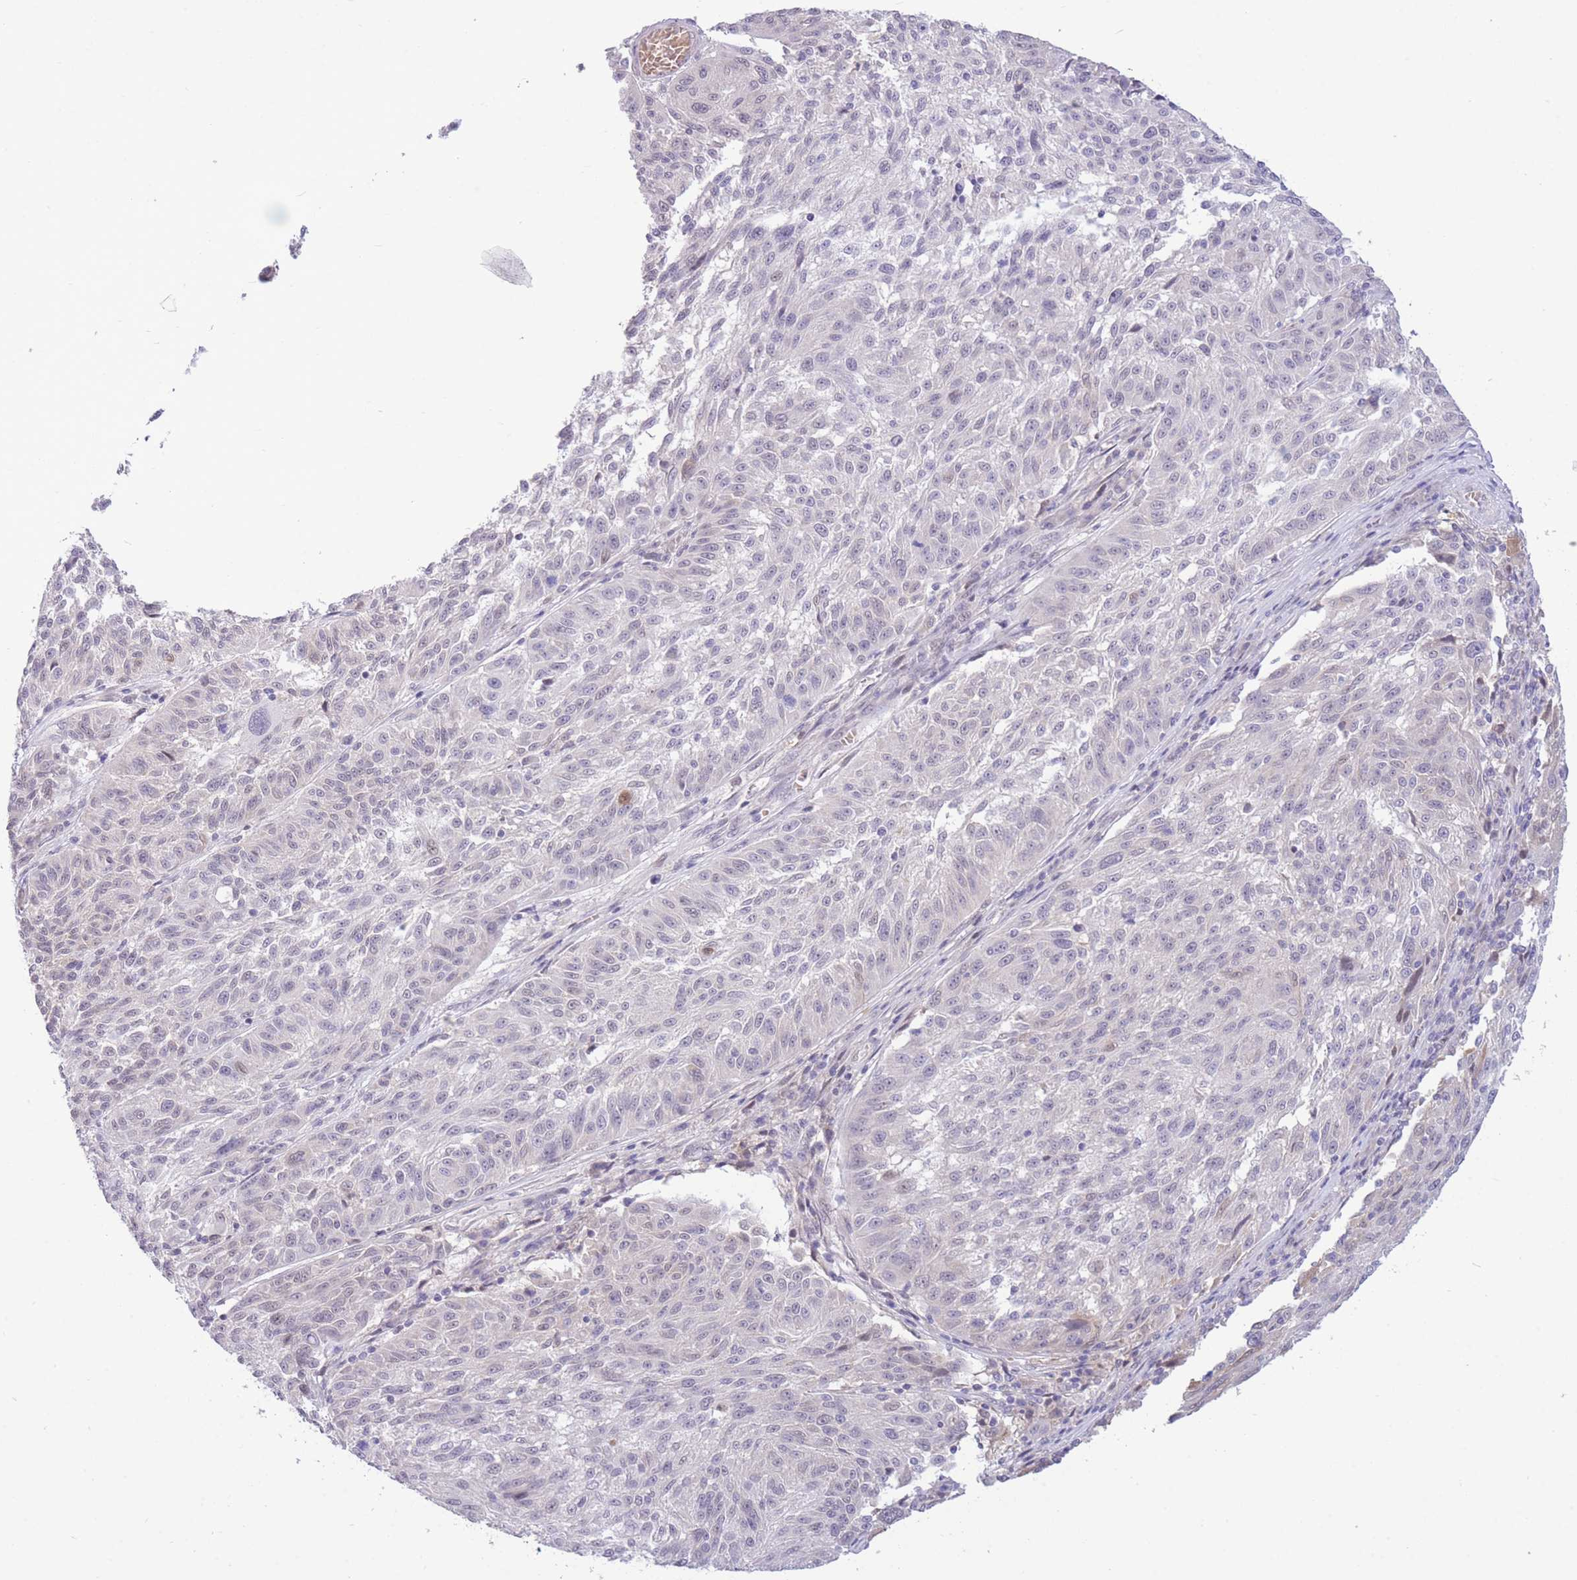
{"staining": {"intensity": "negative", "quantity": "none", "location": "none"}, "tissue": "melanoma", "cell_type": "Tumor cells", "image_type": "cancer", "snomed": [{"axis": "morphology", "description": "Malignant melanoma, NOS"}, {"axis": "topography", "description": "Skin"}], "caption": "Immunohistochemistry photomicrograph of neoplastic tissue: human malignant melanoma stained with DAB (3,3'-diaminobenzidine) demonstrates no significant protein expression in tumor cells.", "gene": "FBXO46", "patient": {"sex": "male", "age": 53}}